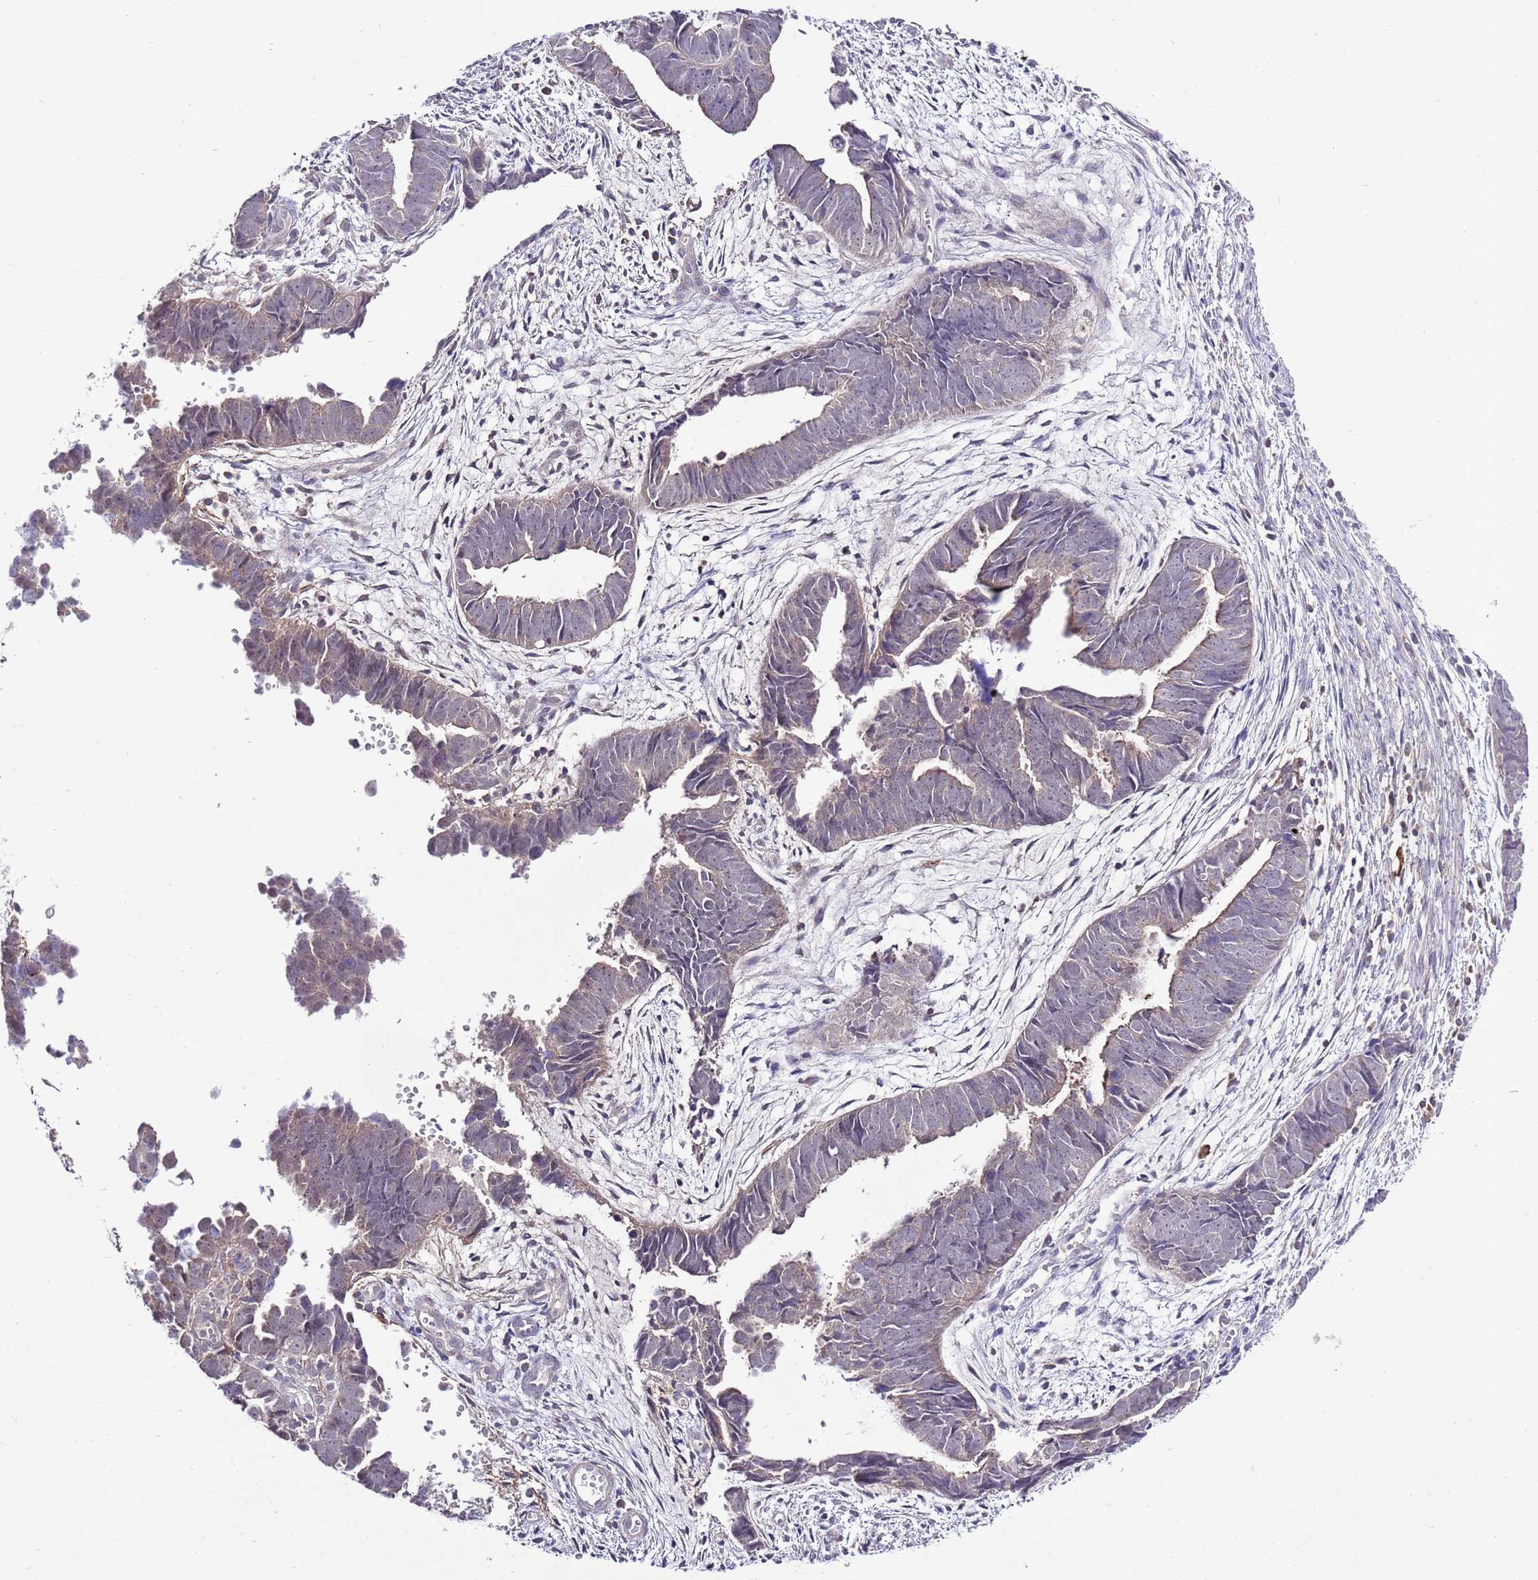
{"staining": {"intensity": "negative", "quantity": "none", "location": "none"}, "tissue": "endometrial cancer", "cell_type": "Tumor cells", "image_type": "cancer", "snomed": [{"axis": "morphology", "description": "Adenocarcinoma, NOS"}, {"axis": "topography", "description": "Endometrium"}], "caption": "High power microscopy image of an immunohistochemistry (IHC) image of adenocarcinoma (endometrial), revealing no significant positivity in tumor cells.", "gene": "EFHD1", "patient": {"sex": "female", "age": 75}}